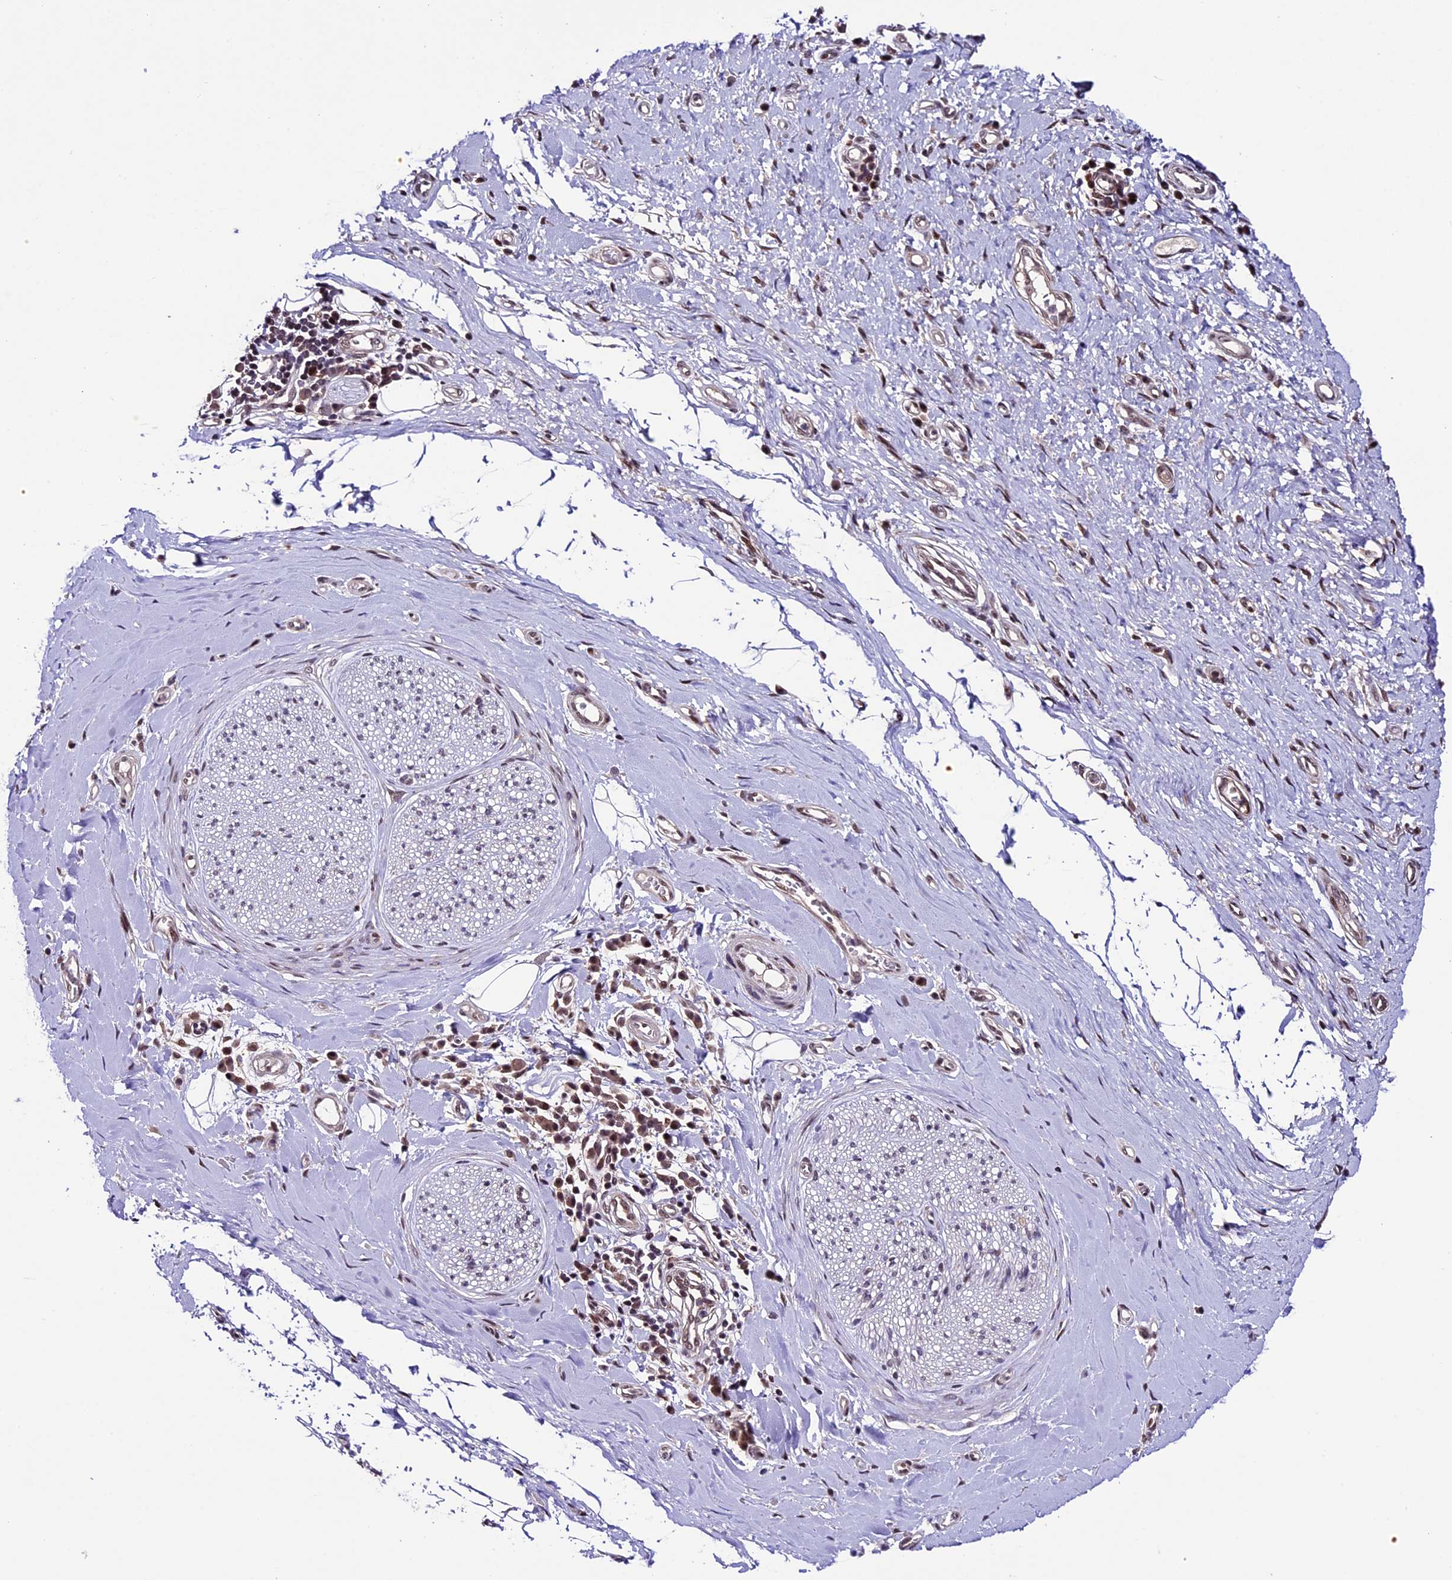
{"staining": {"intensity": "strong", "quantity": "25%-75%", "location": "nuclear"}, "tissue": "adipose tissue", "cell_type": "Adipocytes", "image_type": "normal", "snomed": [{"axis": "morphology", "description": "Normal tissue, NOS"}, {"axis": "morphology", "description": "Adenocarcinoma, NOS"}, {"axis": "topography", "description": "Esophagus"}, {"axis": "topography", "description": "Stomach, upper"}, {"axis": "topography", "description": "Peripheral nerve tissue"}], "caption": "The image reveals immunohistochemical staining of unremarkable adipose tissue. There is strong nuclear expression is seen in about 25%-75% of adipocytes.", "gene": "TCP11L2", "patient": {"sex": "male", "age": 62}}